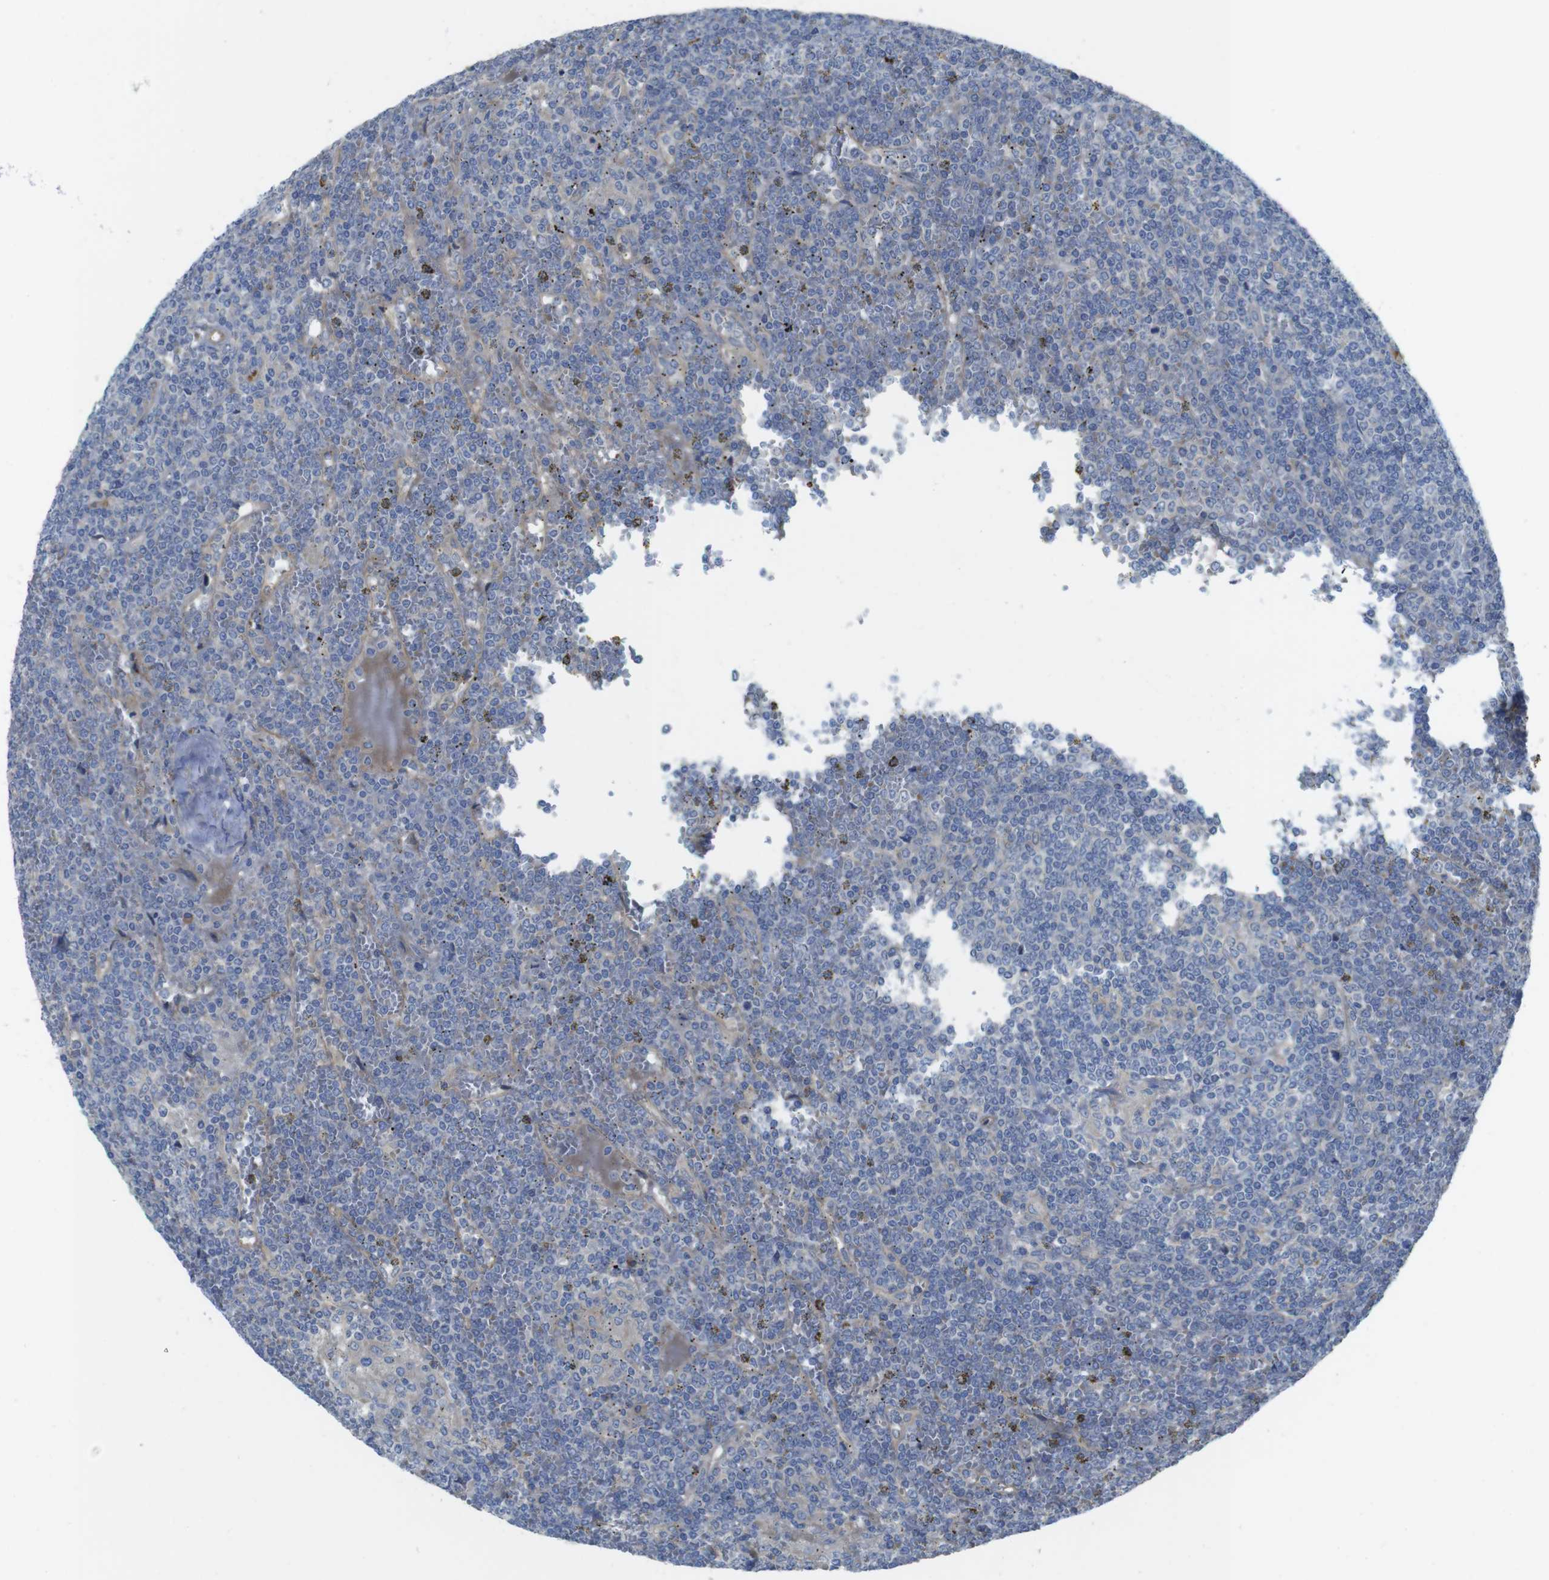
{"staining": {"intensity": "negative", "quantity": "none", "location": "none"}, "tissue": "lymphoma", "cell_type": "Tumor cells", "image_type": "cancer", "snomed": [{"axis": "morphology", "description": "Malignant lymphoma, non-Hodgkin's type, Low grade"}, {"axis": "topography", "description": "Spleen"}], "caption": "IHC photomicrograph of neoplastic tissue: human lymphoma stained with DAB (3,3'-diaminobenzidine) demonstrates no significant protein positivity in tumor cells. (Brightfield microscopy of DAB (3,3'-diaminobenzidine) IHC at high magnification).", "gene": "TMEM234", "patient": {"sex": "female", "age": 19}}